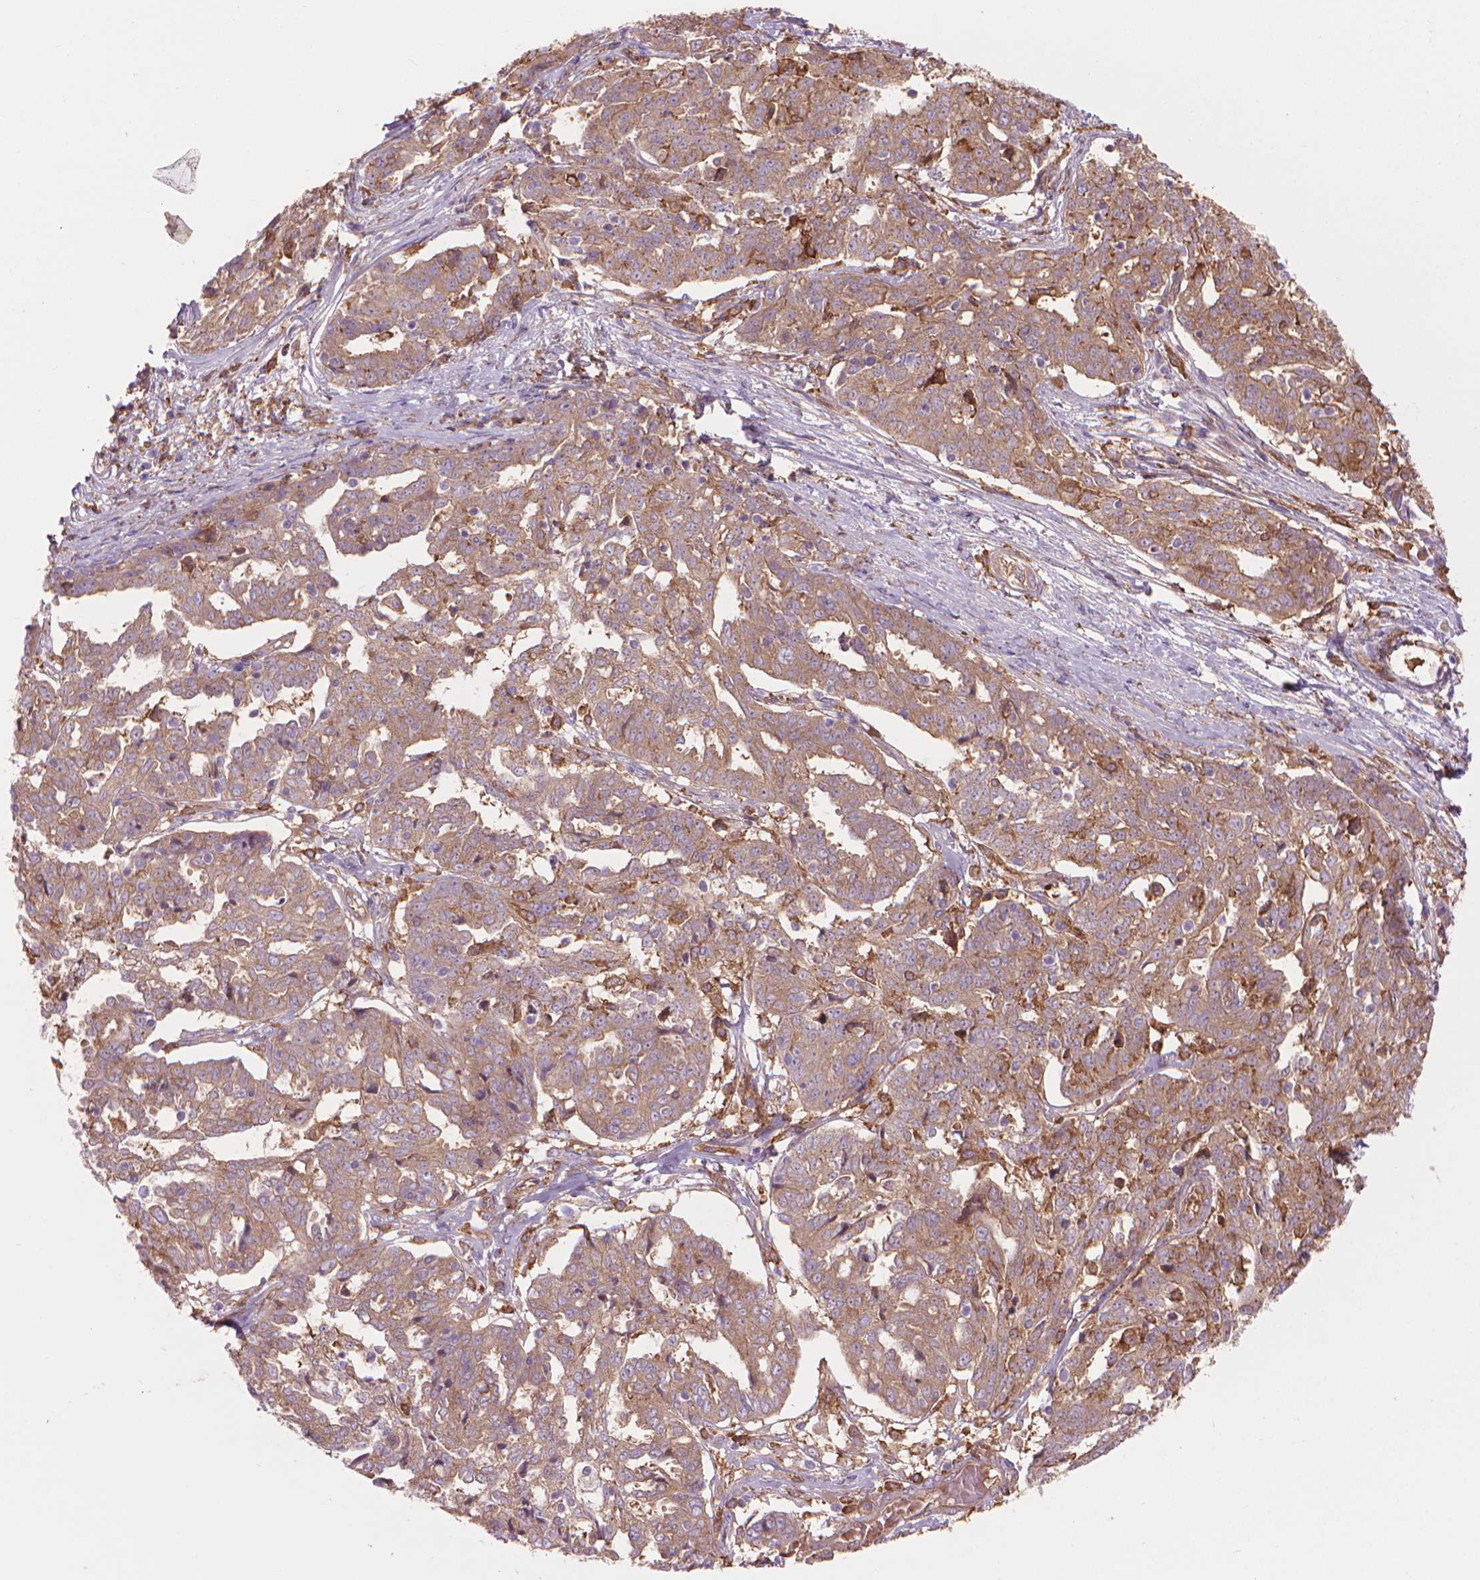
{"staining": {"intensity": "weak", "quantity": ">75%", "location": "cytoplasmic/membranous"}, "tissue": "ovarian cancer", "cell_type": "Tumor cells", "image_type": "cancer", "snomed": [{"axis": "morphology", "description": "Cystadenocarcinoma, serous, NOS"}, {"axis": "topography", "description": "Ovary"}], "caption": "Immunohistochemistry micrograph of ovarian cancer (serous cystadenocarcinoma) stained for a protein (brown), which demonstrates low levels of weak cytoplasmic/membranous staining in approximately >75% of tumor cells.", "gene": "CORO1B", "patient": {"sex": "female", "age": 67}}